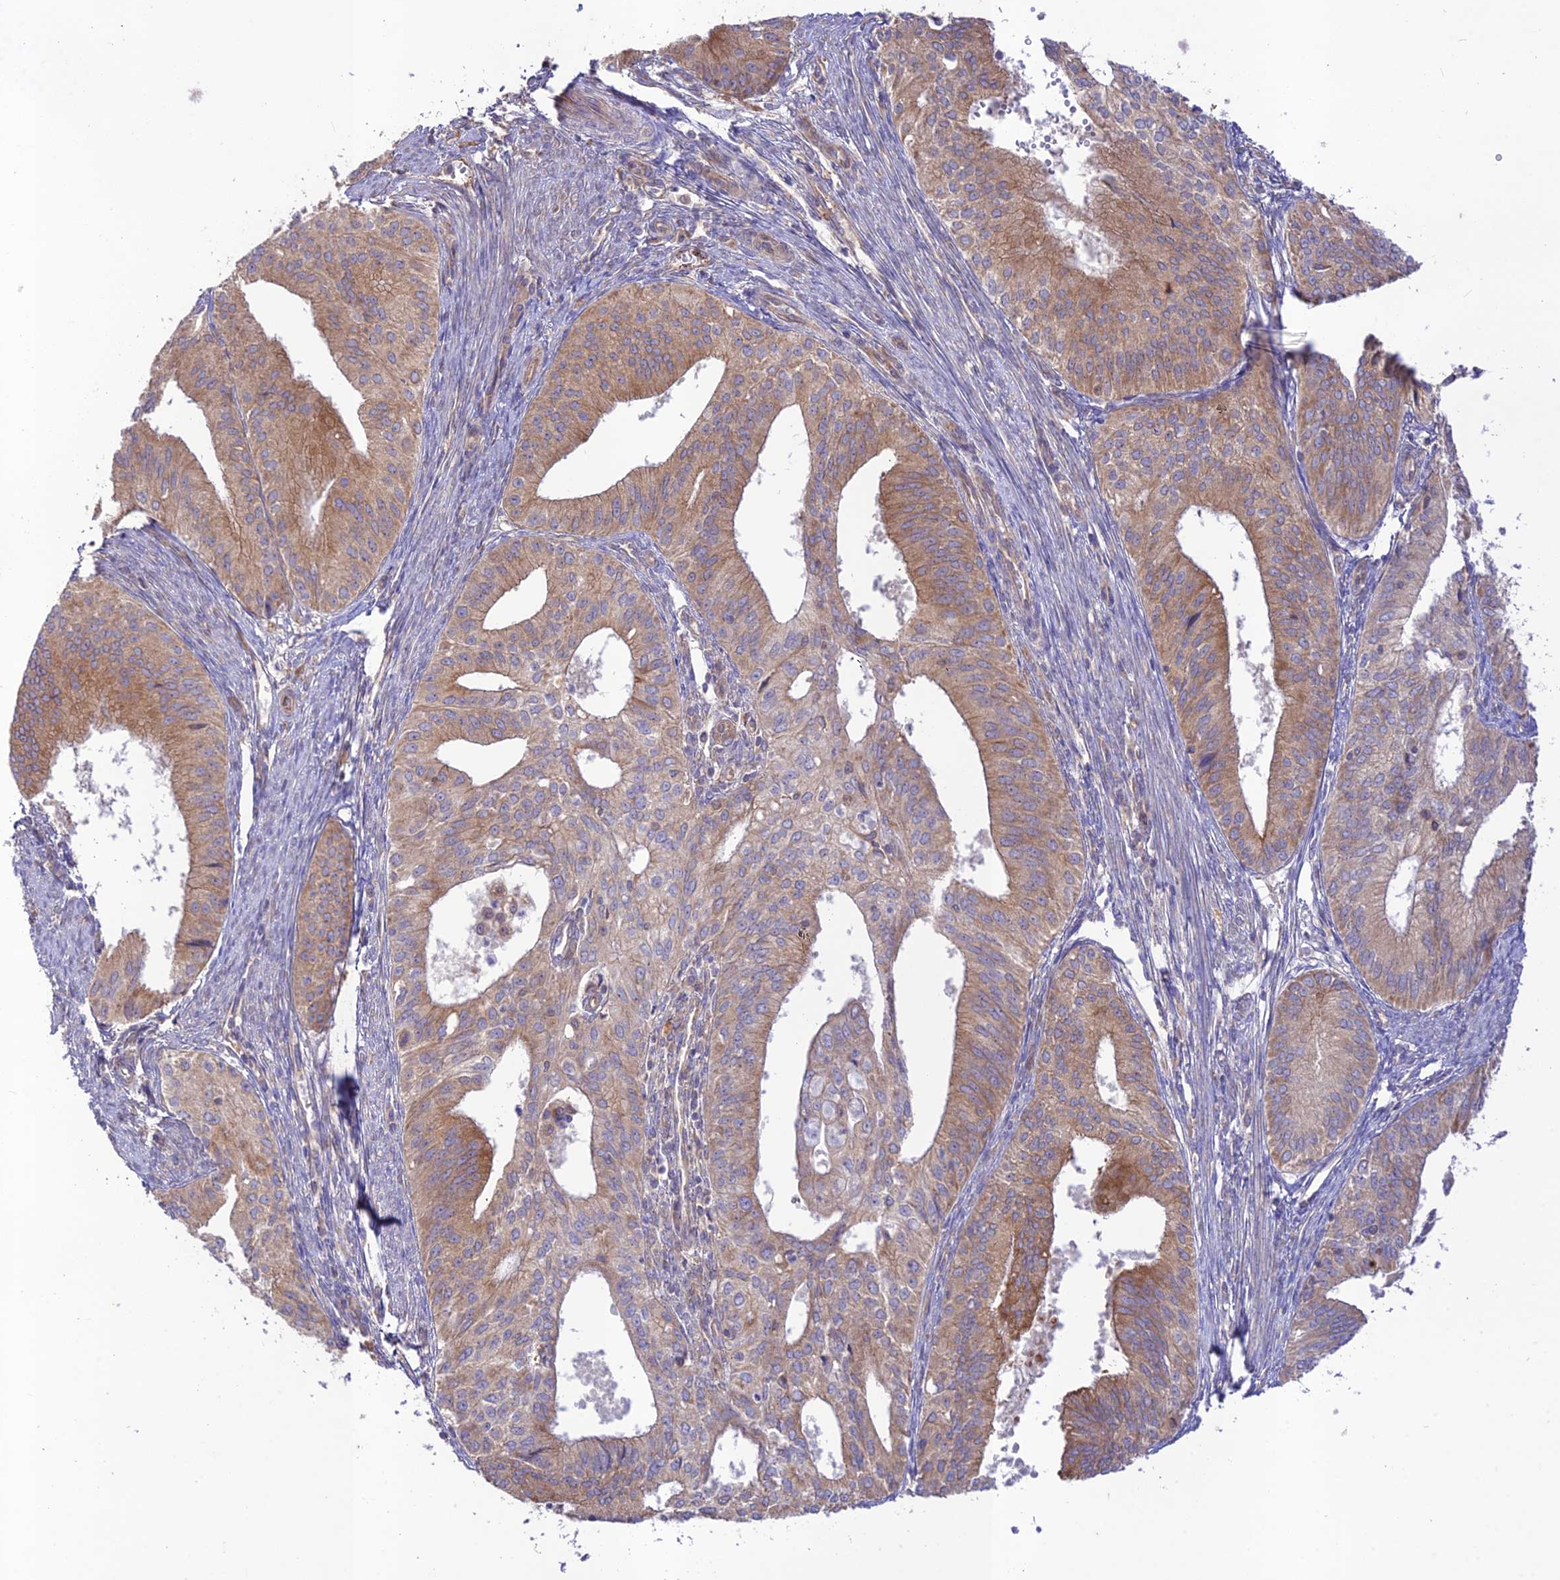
{"staining": {"intensity": "moderate", "quantity": ">75%", "location": "cytoplasmic/membranous"}, "tissue": "endometrial cancer", "cell_type": "Tumor cells", "image_type": "cancer", "snomed": [{"axis": "morphology", "description": "Adenocarcinoma, NOS"}, {"axis": "topography", "description": "Endometrium"}], "caption": "Protein expression by immunohistochemistry (IHC) reveals moderate cytoplasmic/membranous staining in about >75% of tumor cells in endometrial adenocarcinoma.", "gene": "TMEM259", "patient": {"sex": "female", "age": 50}}